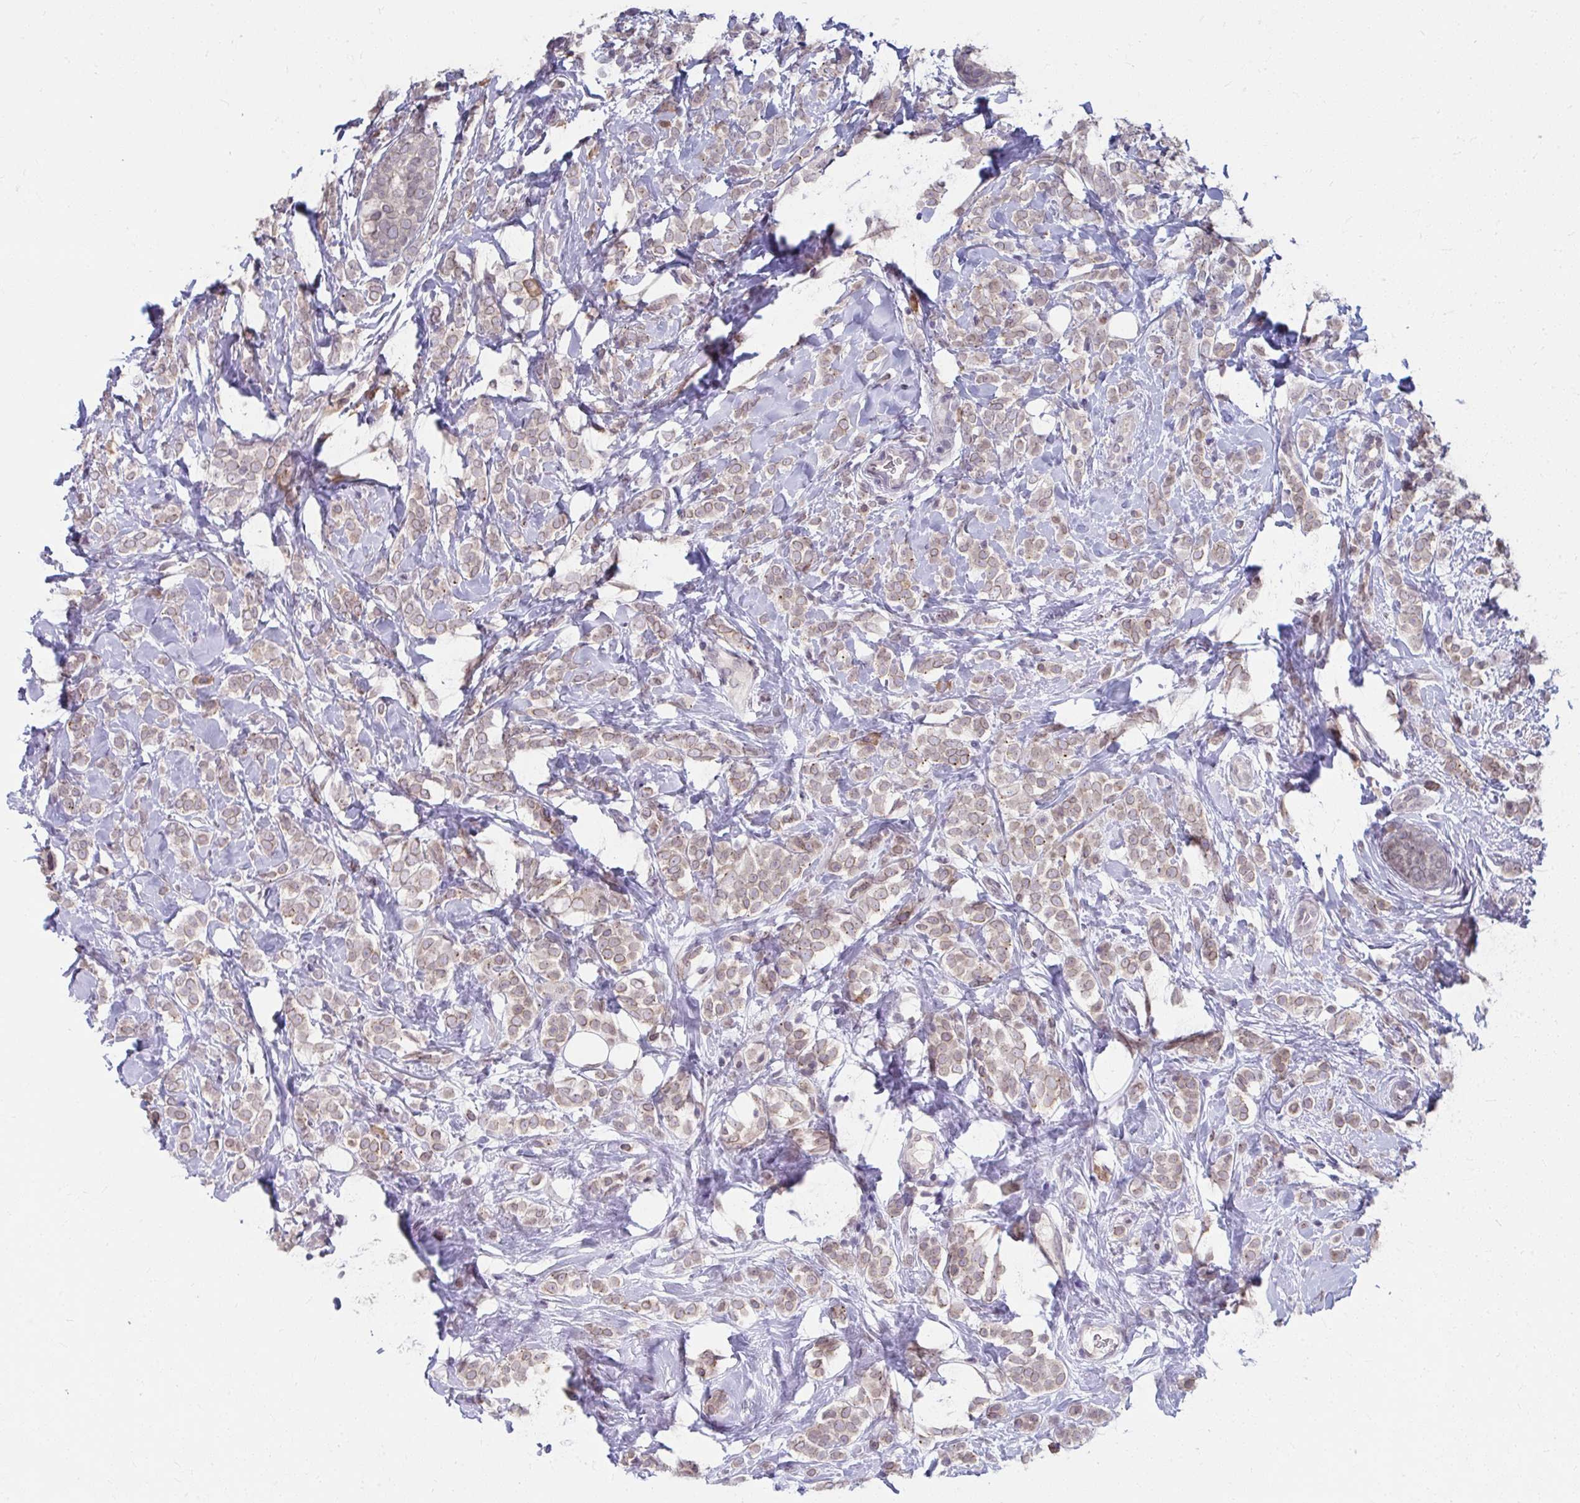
{"staining": {"intensity": "weak", "quantity": ">75%", "location": "cytoplasmic/membranous,nuclear"}, "tissue": "breast cancer", "cell_type": "Tumor cells", "image_type": "cancer", "snomed": [{"axis": "morphology", "description": "Lobular carcinoma"}, {"axis": "topography", "description": "Breast"}], "caption": "Lobular carcinoma (breast) stained with DAB immunohistochemistry (IHC) exhibits low levels of weak cytoplasmic/membranous and nuclear staining in approximately >75% of tumor cells.", "gene": "NUP133", "patient": {"sex": "female", "age": 49}}